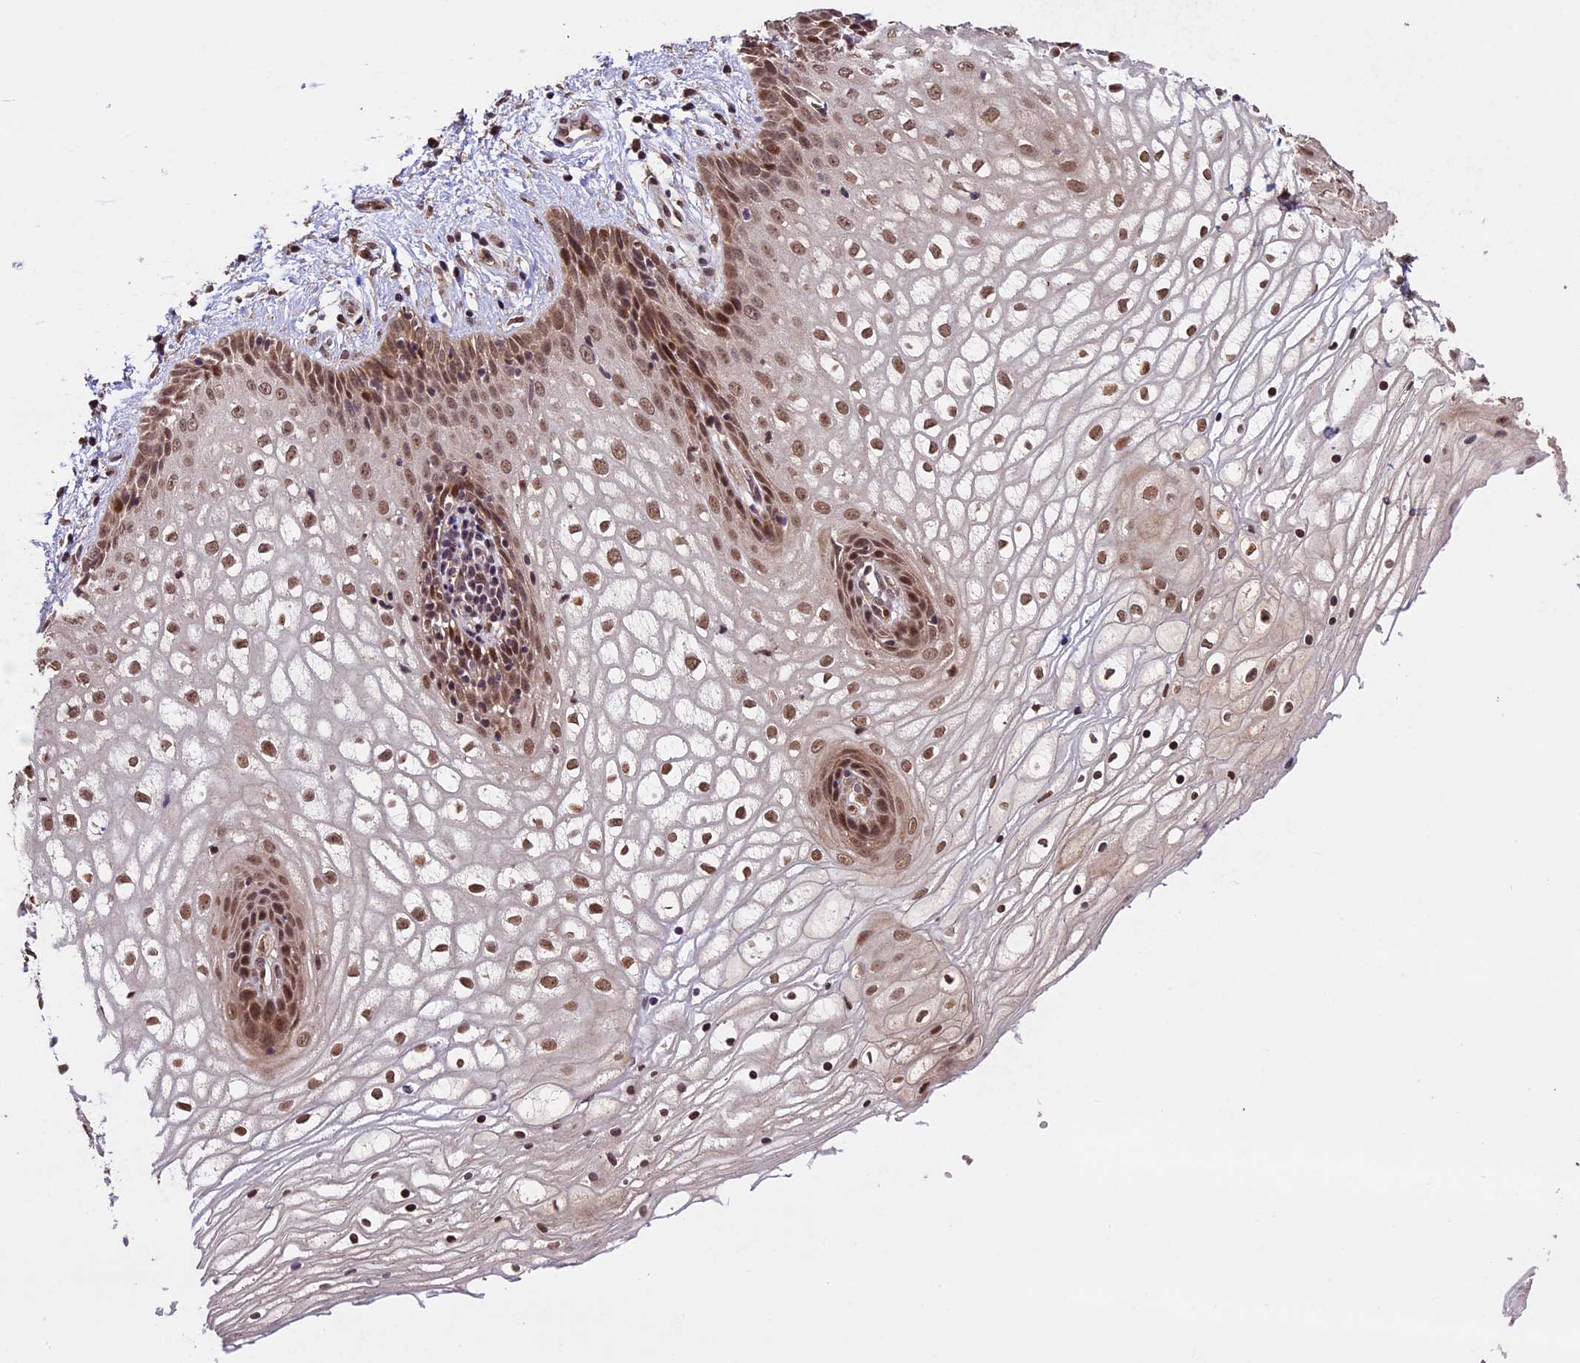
{"staining": {"intensity": "moderate", "quantity": ">75%", "location": "nuclear"}, "tissue": "vagina", "cell_type": "Squamous epithelial cells", "image_type": "normal", "snomed": [{"axis": "morphology", "description": "Normal tissue, NOS"}, {"axis": "topography", "description": "Vagina"}], "caption": "Vagina stained for a protein (brown) reveals moderate nuclear positive expression in approximately >75% of squamous epithelial cells.", "gene": "CDKN2AIP", "patient": {"sex": "female", "age": 34}}